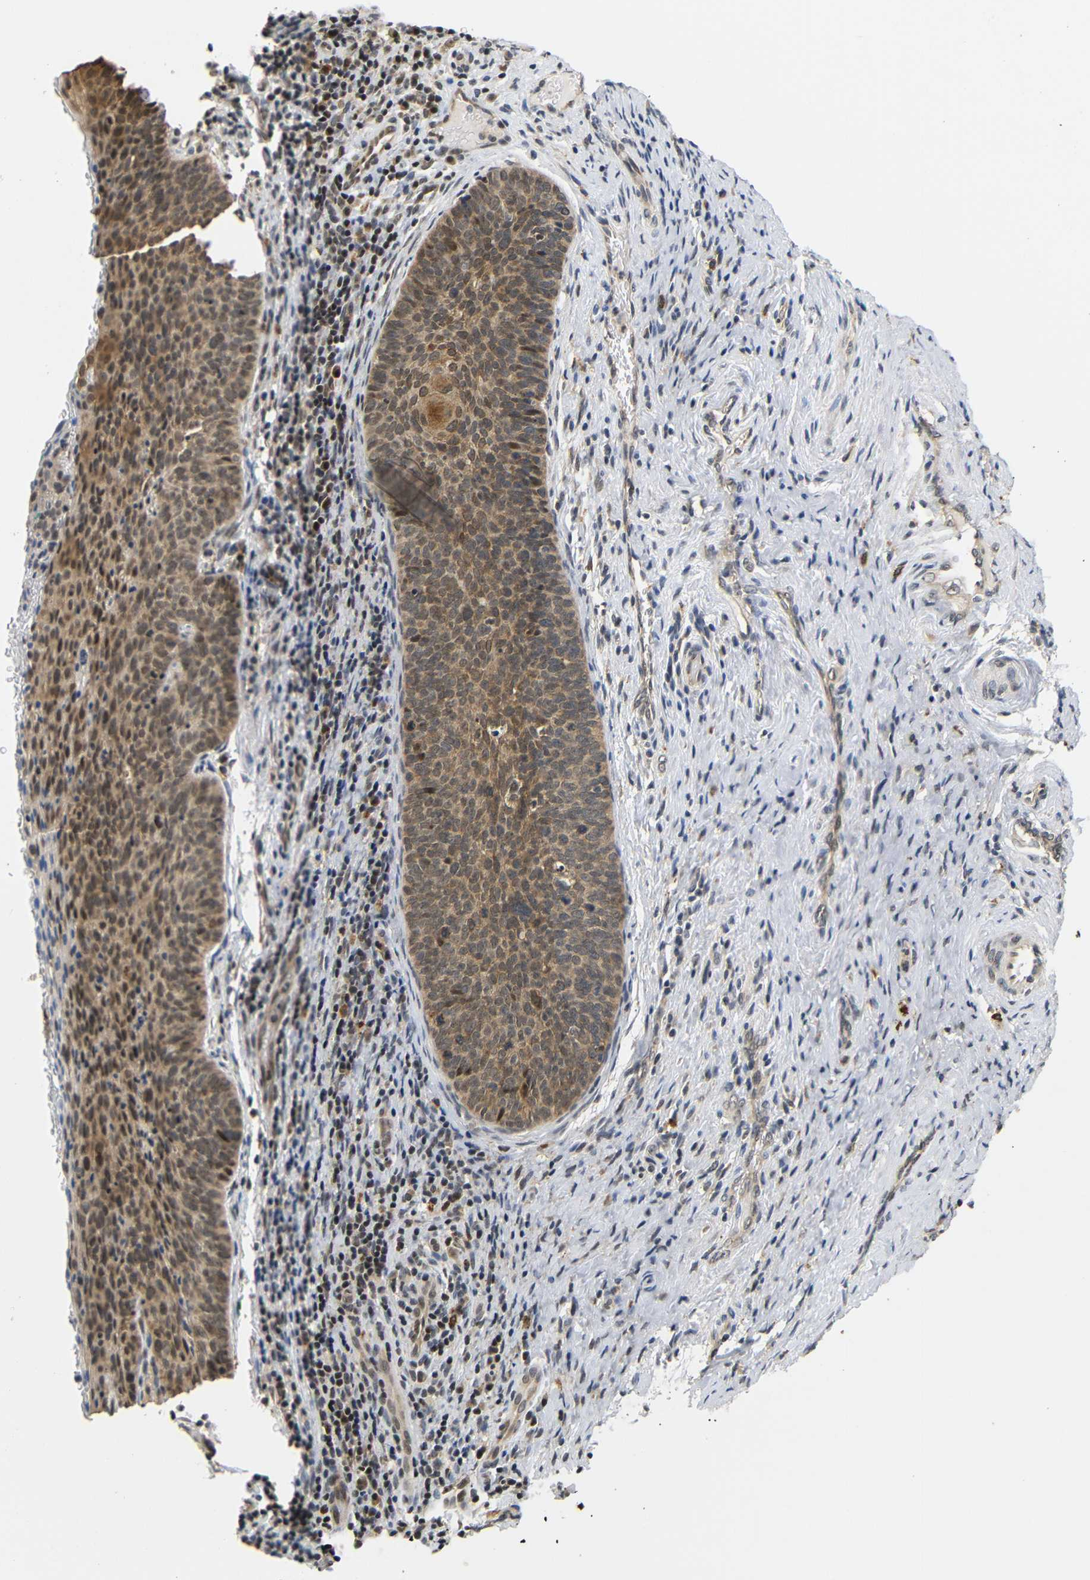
{"staining": {"intensity": "moderate", "quantity": ">75%", "location": "cytoplasmic/membranous,nuclear"}, "tissue": "cervical cancer", "cell_type": "Tumor cells", "image_type": "cancer", "snomed": [{"axis": "morphology", "description": "Squamous cell carcinoma, NOS"}, {"axis": "topography", "description": "Cervix"}], "caption": "This is a histology image of immunohistochemistry (IHC) staining of cervical squamous cell carcinoma, which shows moderate expression in the cytoplasmic/membranous and nuclear of tumor cells.", "gene": "GJA5", "patient": {"sex": "female", "age": 33}}